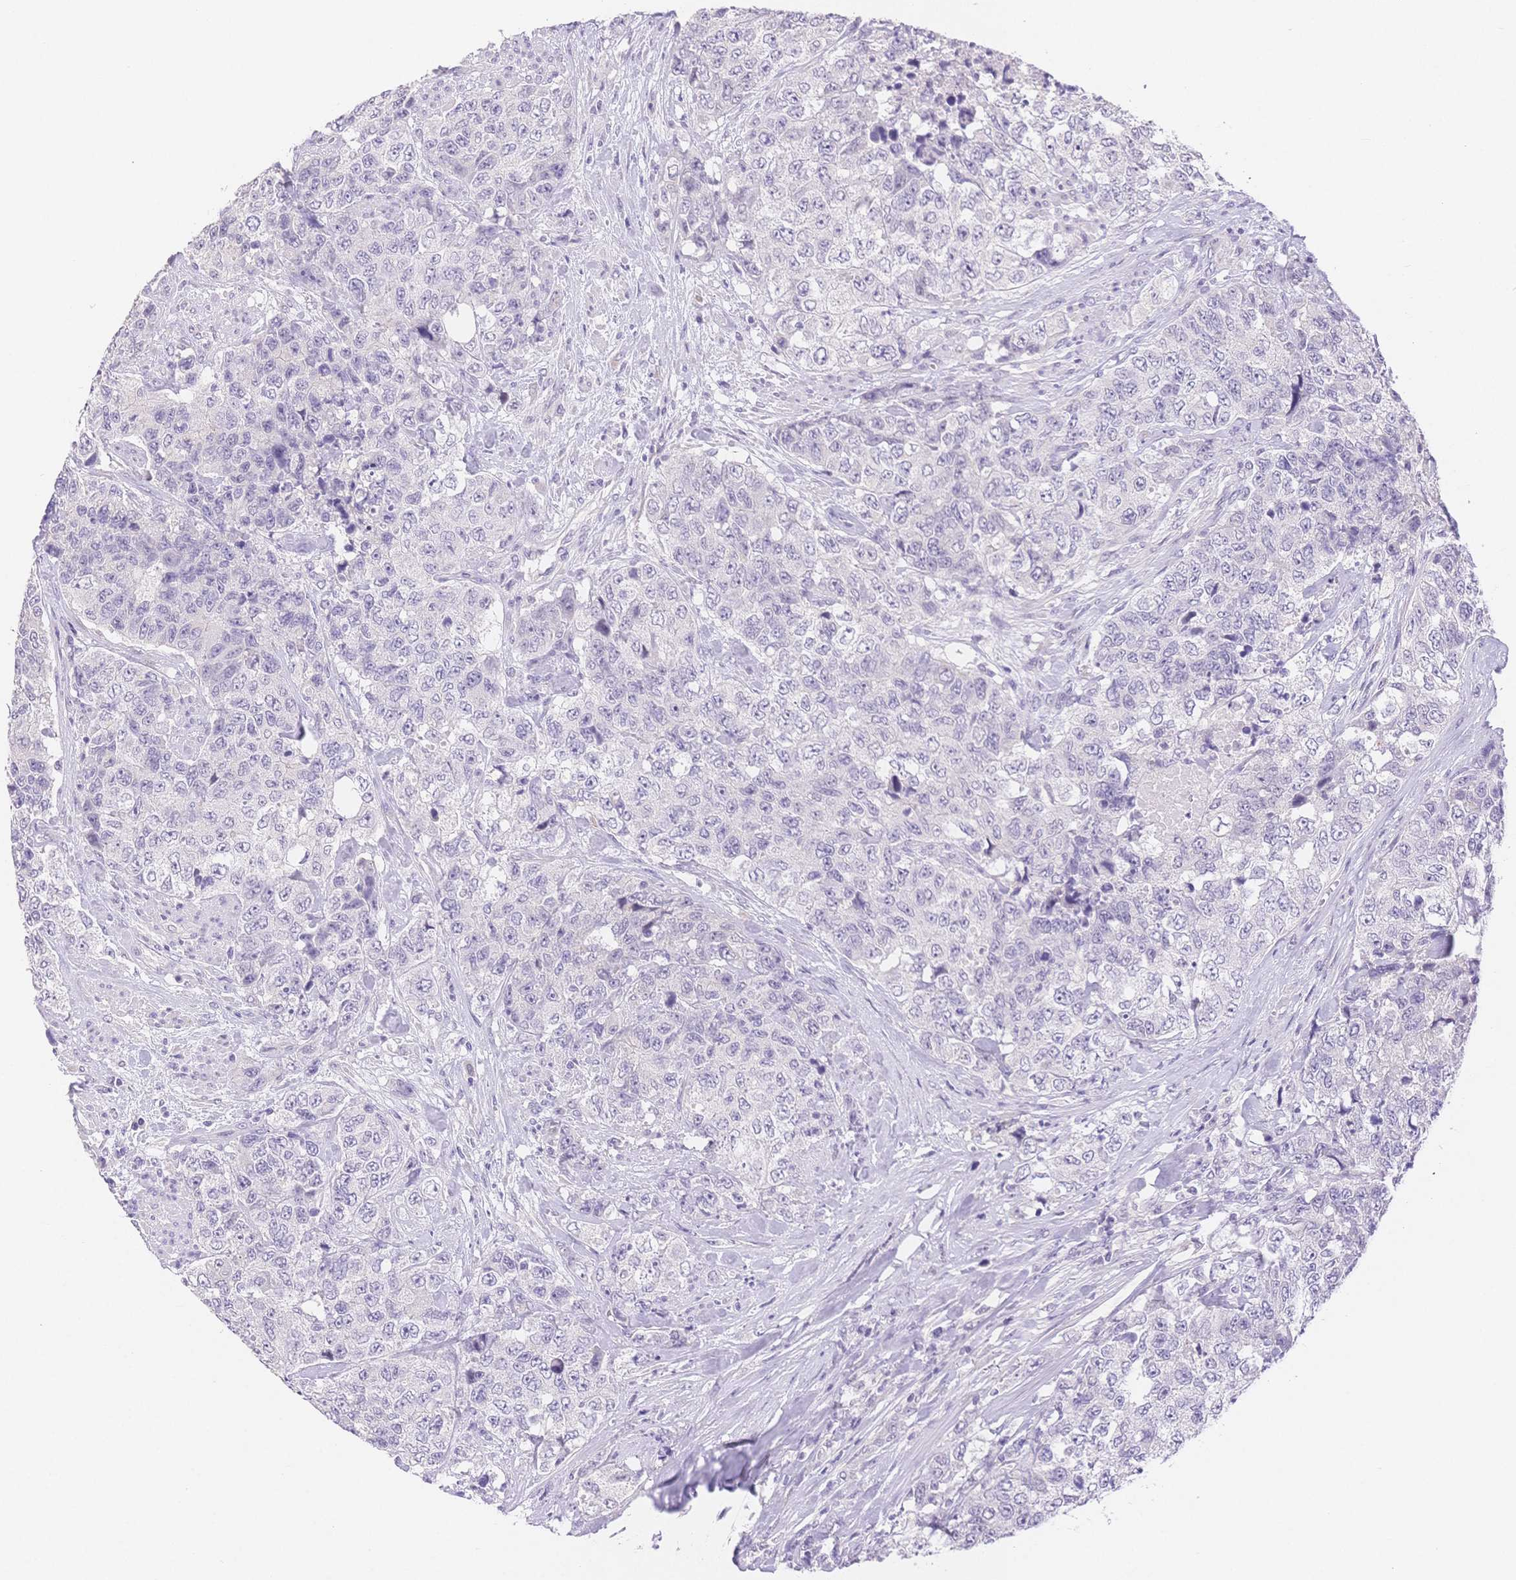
{"staining": {"intensity": "negative", "quantity": "none", "location": "none"}, "tissue": "urothelial cancer", "cell_type": "Tumor cells", "image_type": "cancer", "snomed": [{"axis": "morphology", "description": "Urothelial carcinoma, High grade"}, {"axis": "topography", "description": "Urinary bladder"}], "caption": "The IHC image has no significant staining in tumor cells of high-grade urothelial carcinoma tissue. (Brightfield microscopy of DAB immunohistochemistry (IHC) at high magnification).", "gene": "MYOM1", "patient": {"sex": "female", "age": 78}}